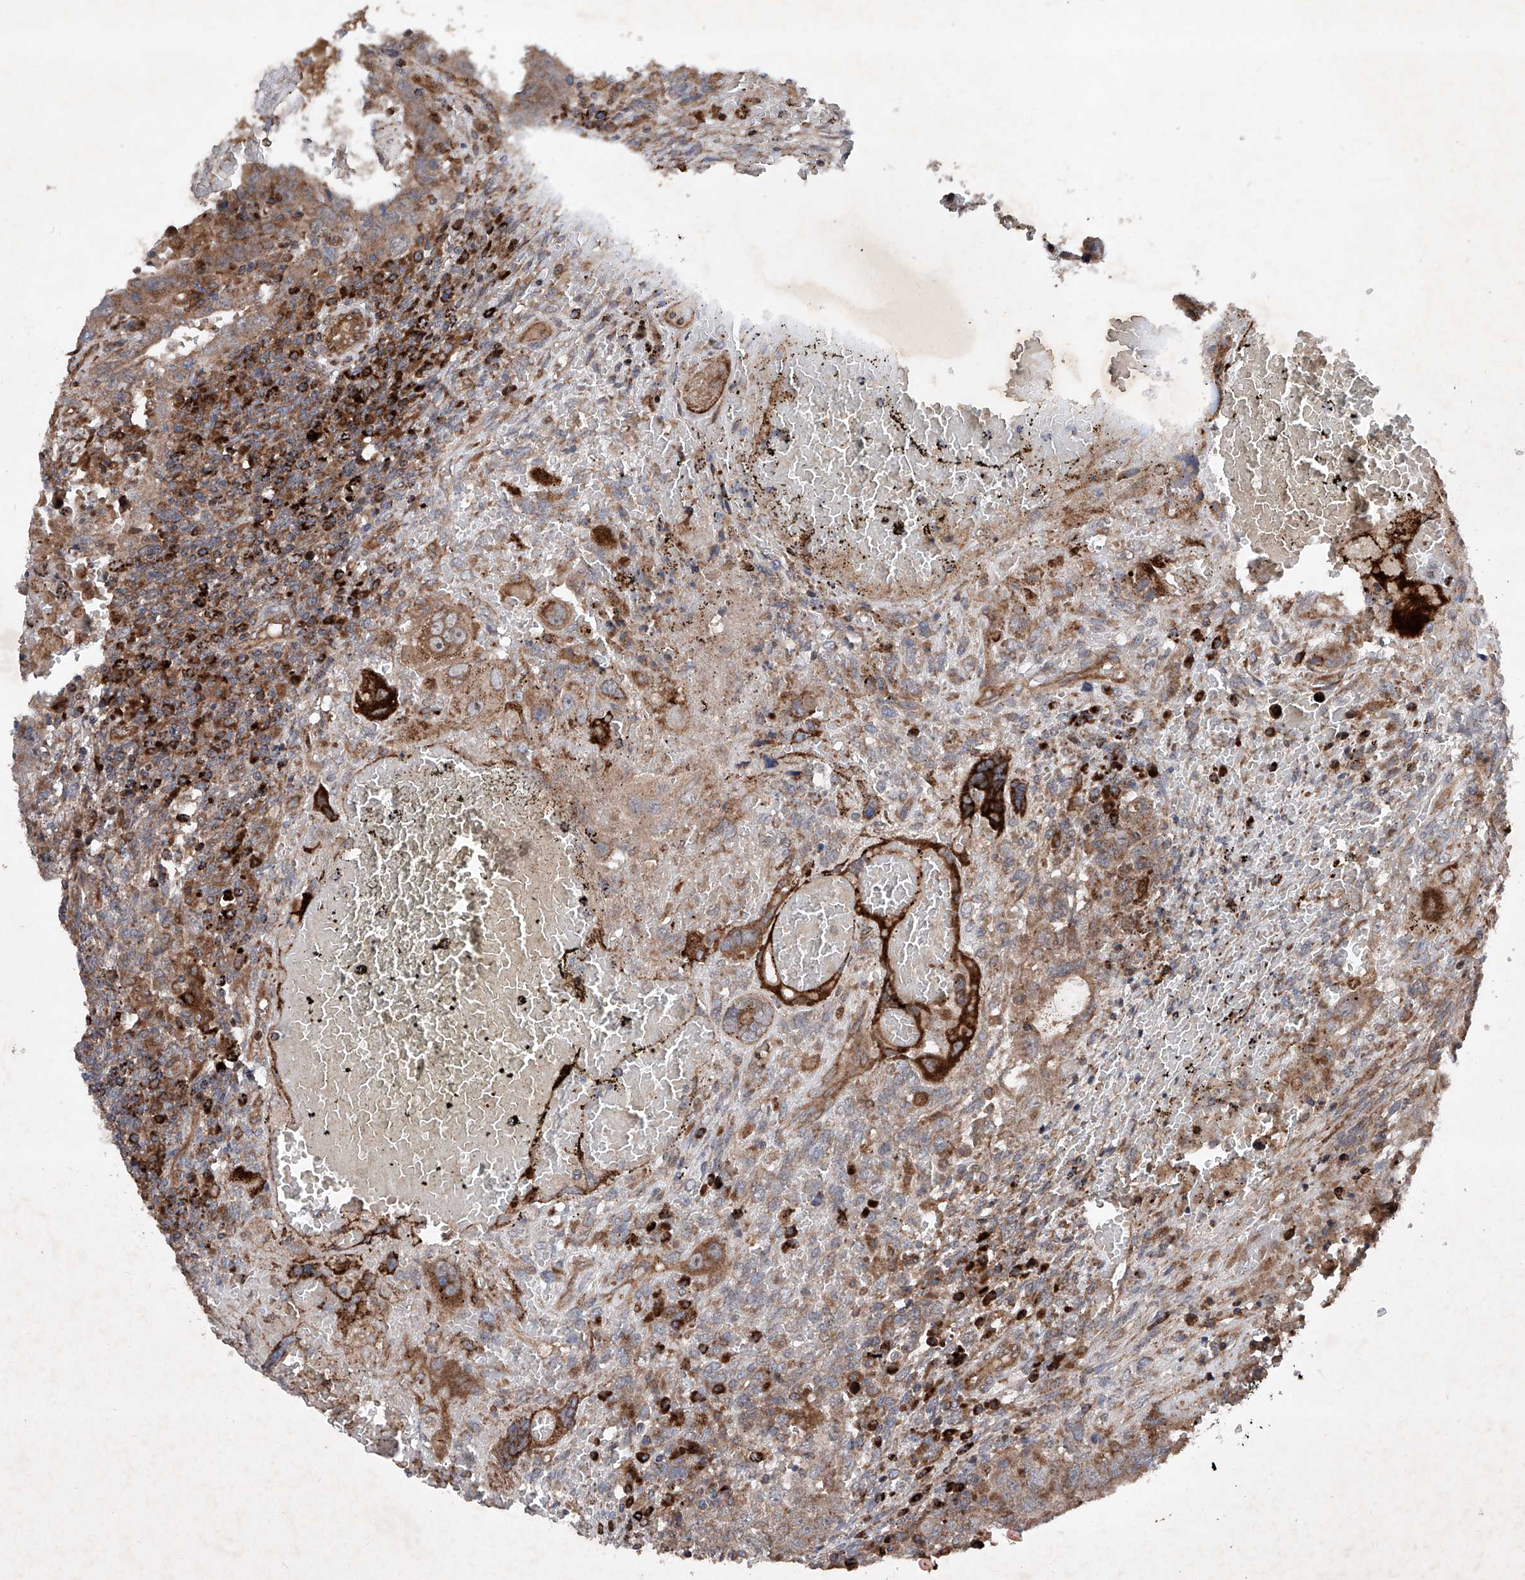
{"staining": {"intensity": "moderate", "quantity": "25%-75%", "location": "cytoplasmic/membranous"}, "tissue": "testis cancer", "cell_type": "Tumor cells", "image_type": "cancer", "snomed": [{"axis": "morphology", "description": "Carcinoma, Embryonal, NOS"}, {"axis": "topography", "description": "Testis"}], "caption": "This micrograph shows immunohistochemistry (IHC) staining of testis cancer (embryonal carcinoma), with medium moderate cytoplasmic/membranous staining in approximately 25%-75% of tumor cells.", "gene": "DAD1", "patient": {"sex": "male", "age": 26}}